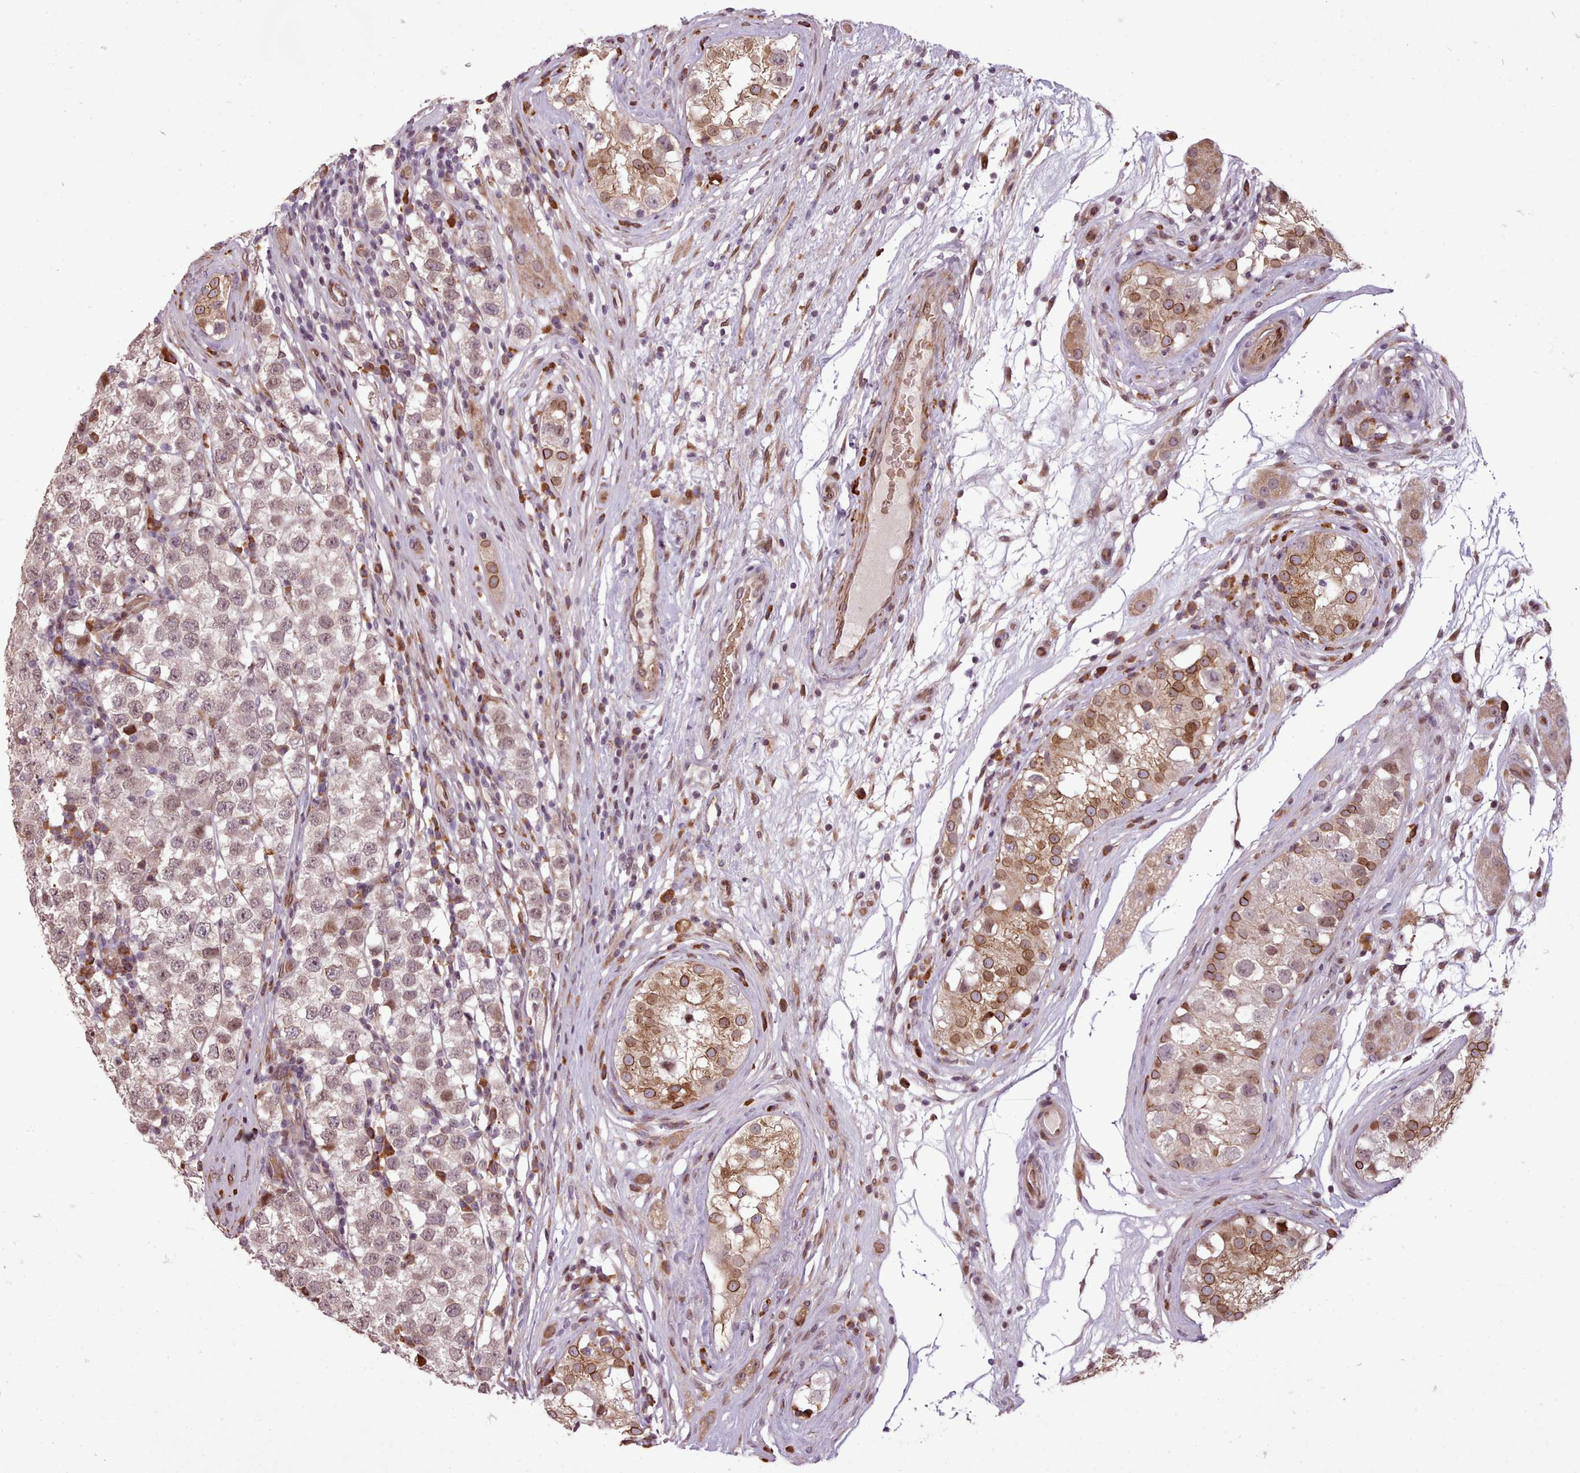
{"staining": {"intensity": "weak", "quantity": ">75%", "location": "nuclear"}, "tissue": "testis cancer", "cell_type": "Tumor cells", "image_type": "cancer", "snomed": [{"axis": "morphology", "description": "Seminoma, NOS"}, {"axis": "topography", "description": "Testis"}], "caption": "Testis seminoma stained with immunohistochemistry reveals weak nuclear staining in about >75% of tumor cells.", "gene": "CABP1", "patient": {"sex": "male", "age": 34}}